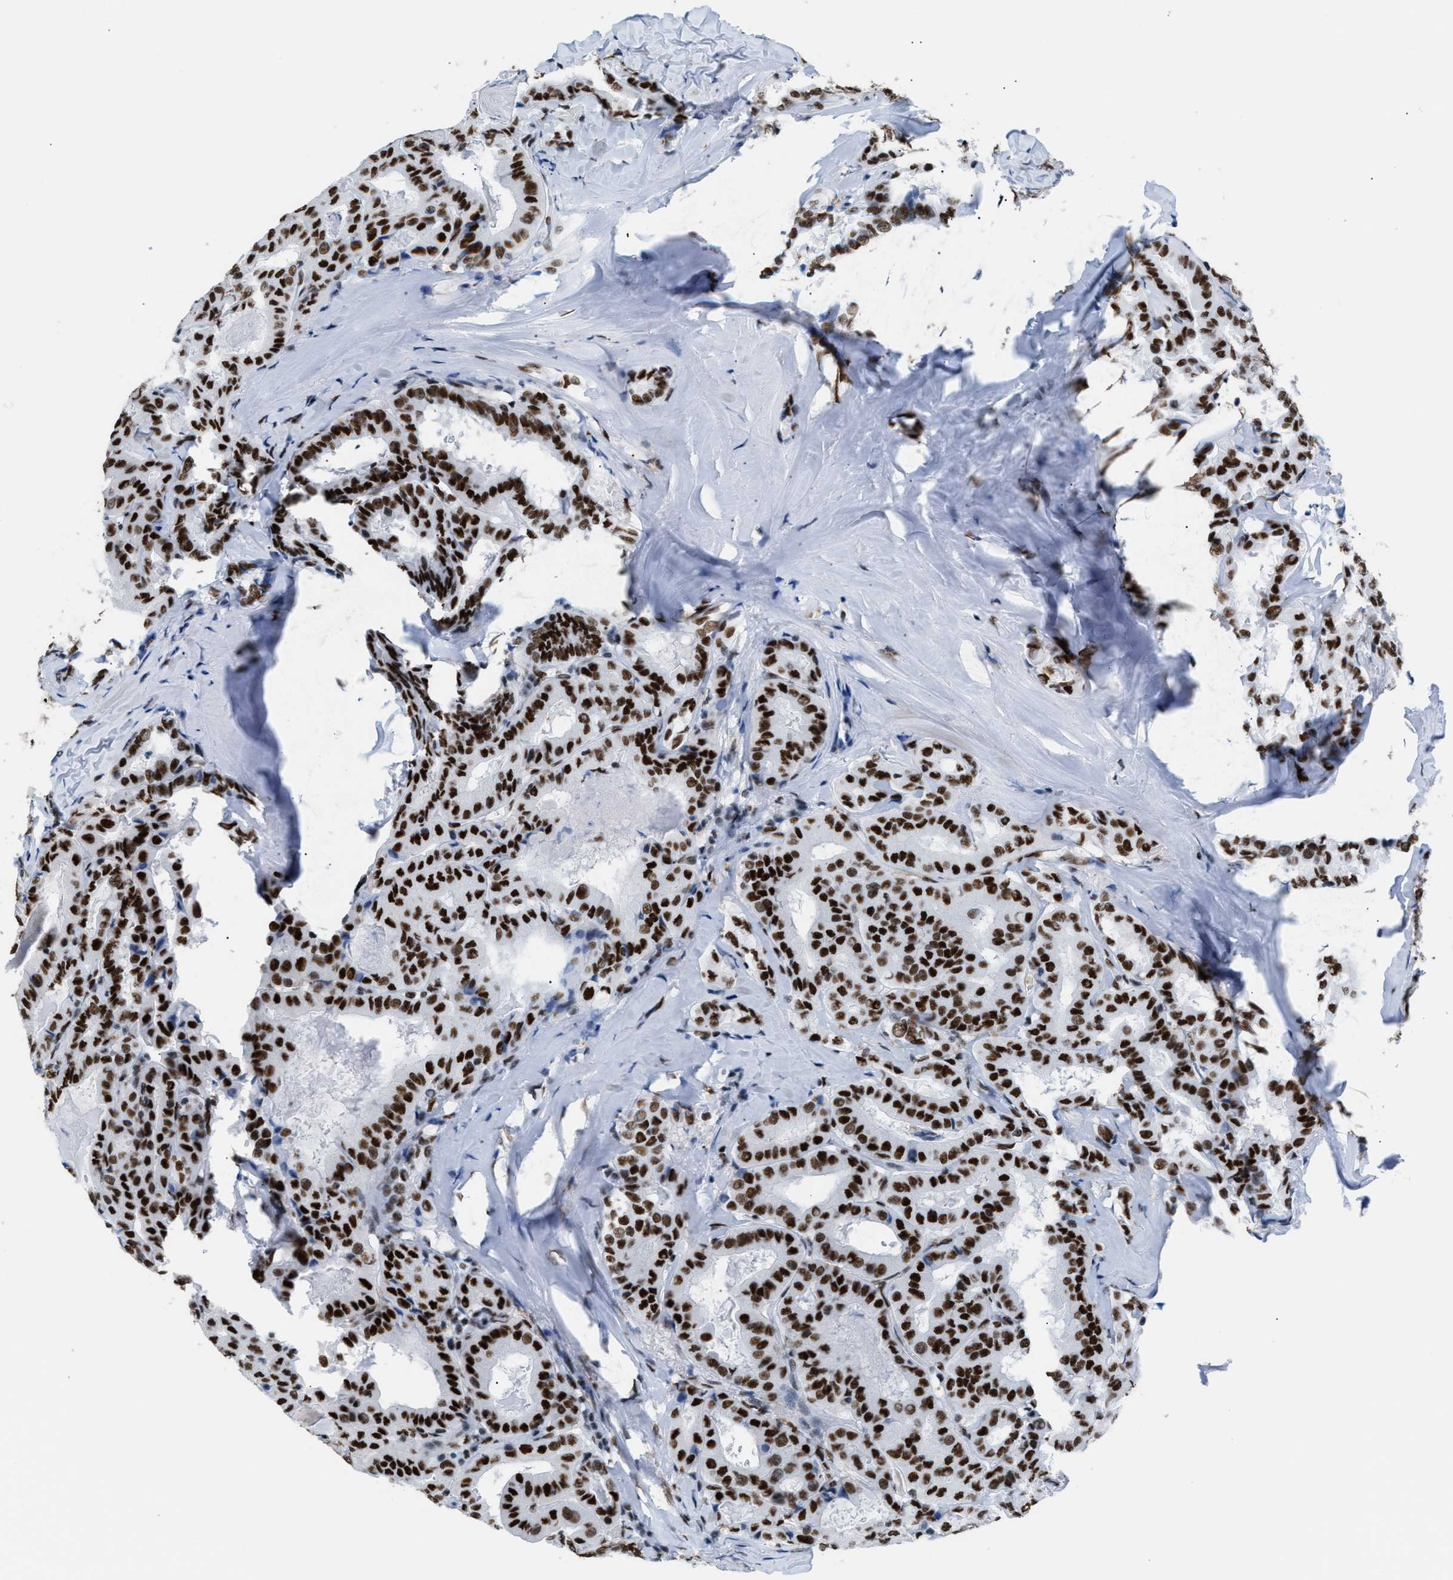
{"staining": {"intensity": "strong", "quantity": ">75%", "location": "nuclear"}, "tissue": "thyroid cancer", "cell_type": "Tumor cells", "image_type": "cancer", "snomed": [{"axis": "morphology", "description": "Papillary adenocarcinoma, NOS"}, {"axis": "topography", "description": "Thyroid gland"}], "caption": "This is a photomicrograph of immunohistochemistry staining of thyroid papillary adenocarcinoma, which shows strong expression in the nuclear of tumor cells.", "gene": "CCAR2", "patient": {"sex": "female", "age": 42}}